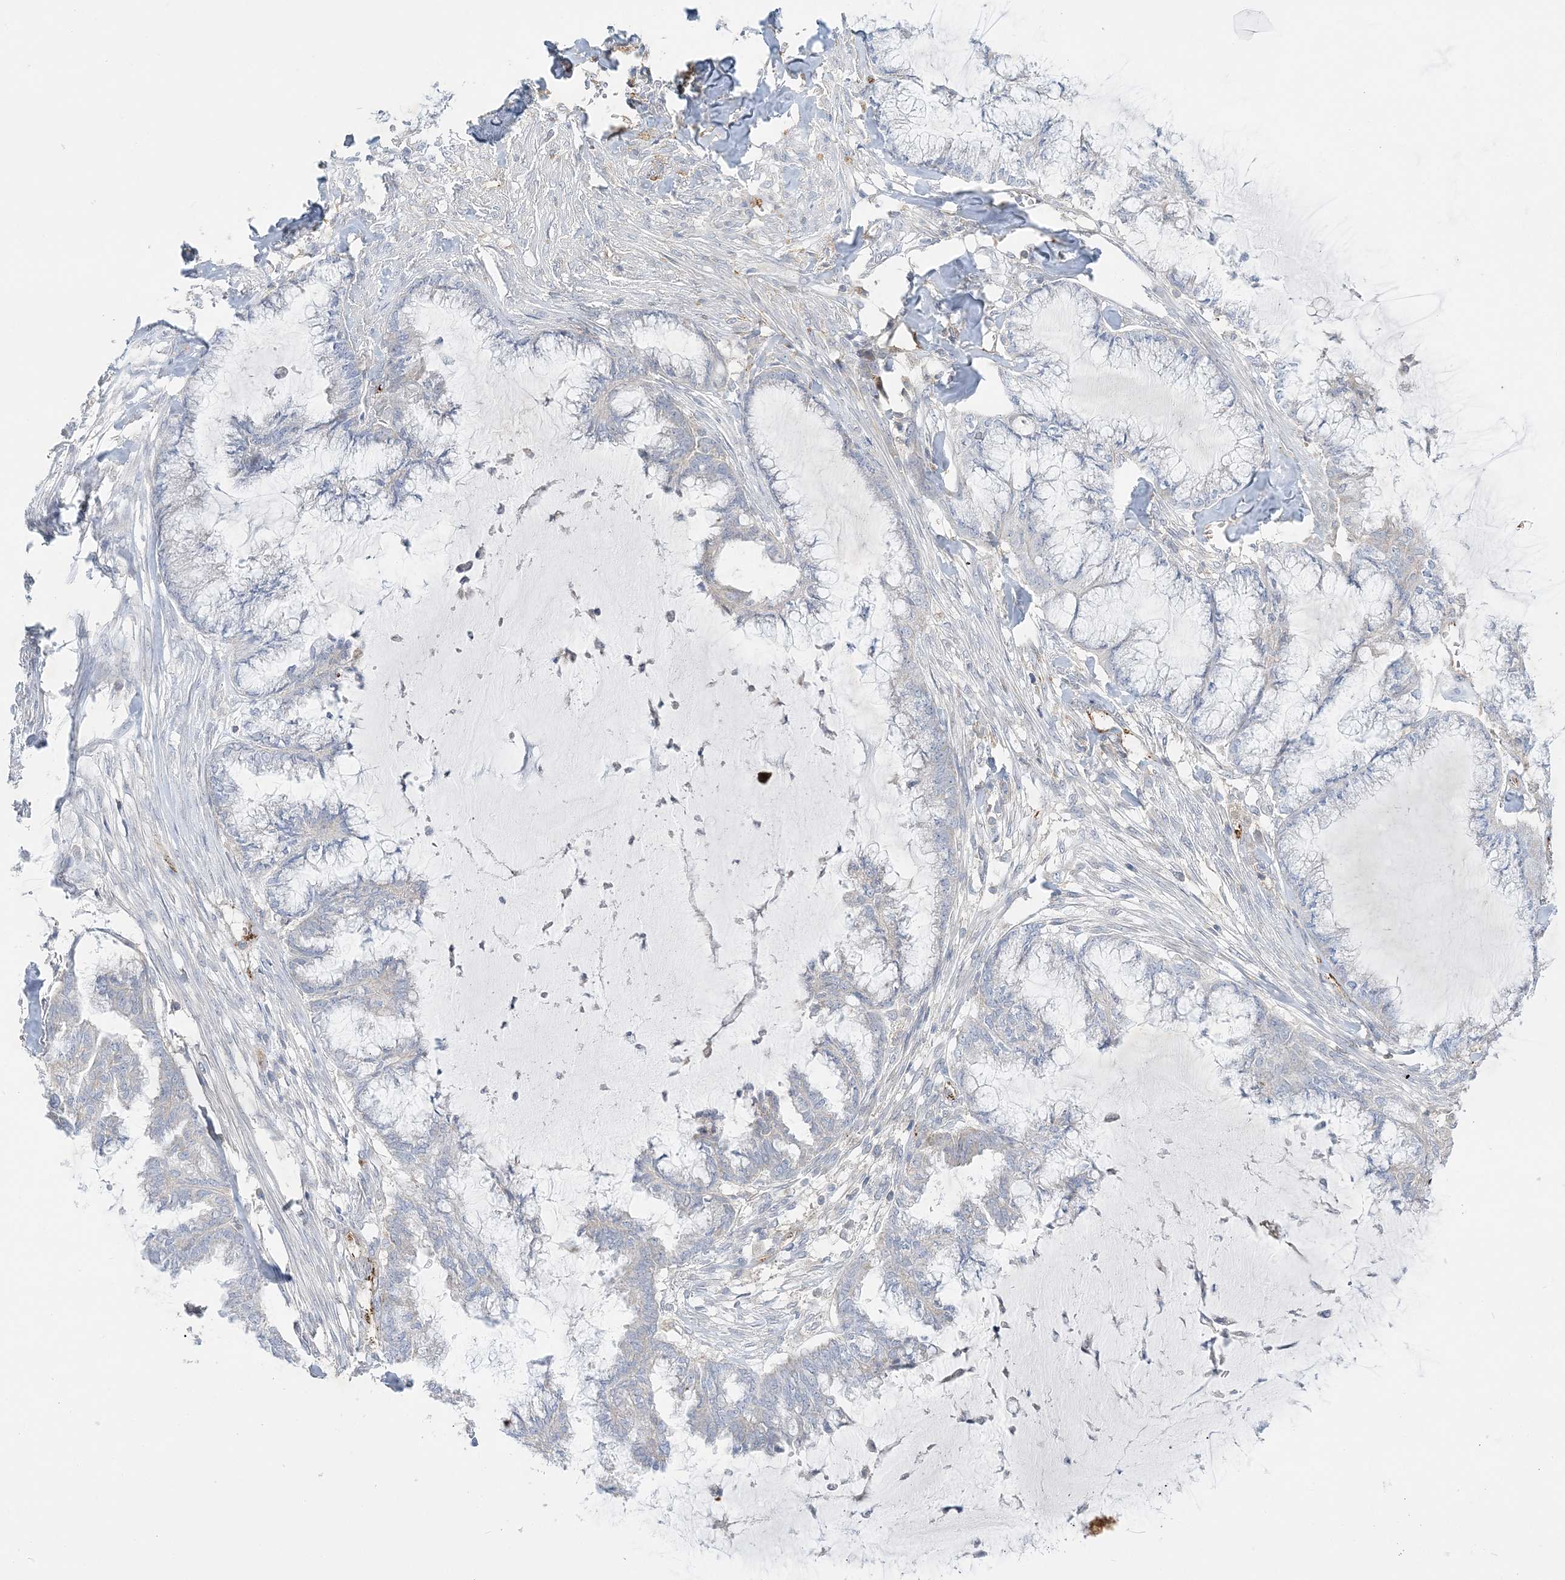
{"staining": {"intensity": "negative", "quantity": "none", "location": "none"}, "tissue": "endometrial cancer", "cell_type": "Tumor cells", "image_type": "cancer", "snomed": [{"axis": "morphology", "description": "Adenocarcinoma, NOS"}, {"axis": "topography", "description": "Endometrium"}], "caption": "The immunohistochemistry photomicrograph has no significant expression in tumor cells of endometrial cancer (adenocarcinoma) tissue.", "gene": "INPP1", "patient": {"sex": "female", "age": 86}}